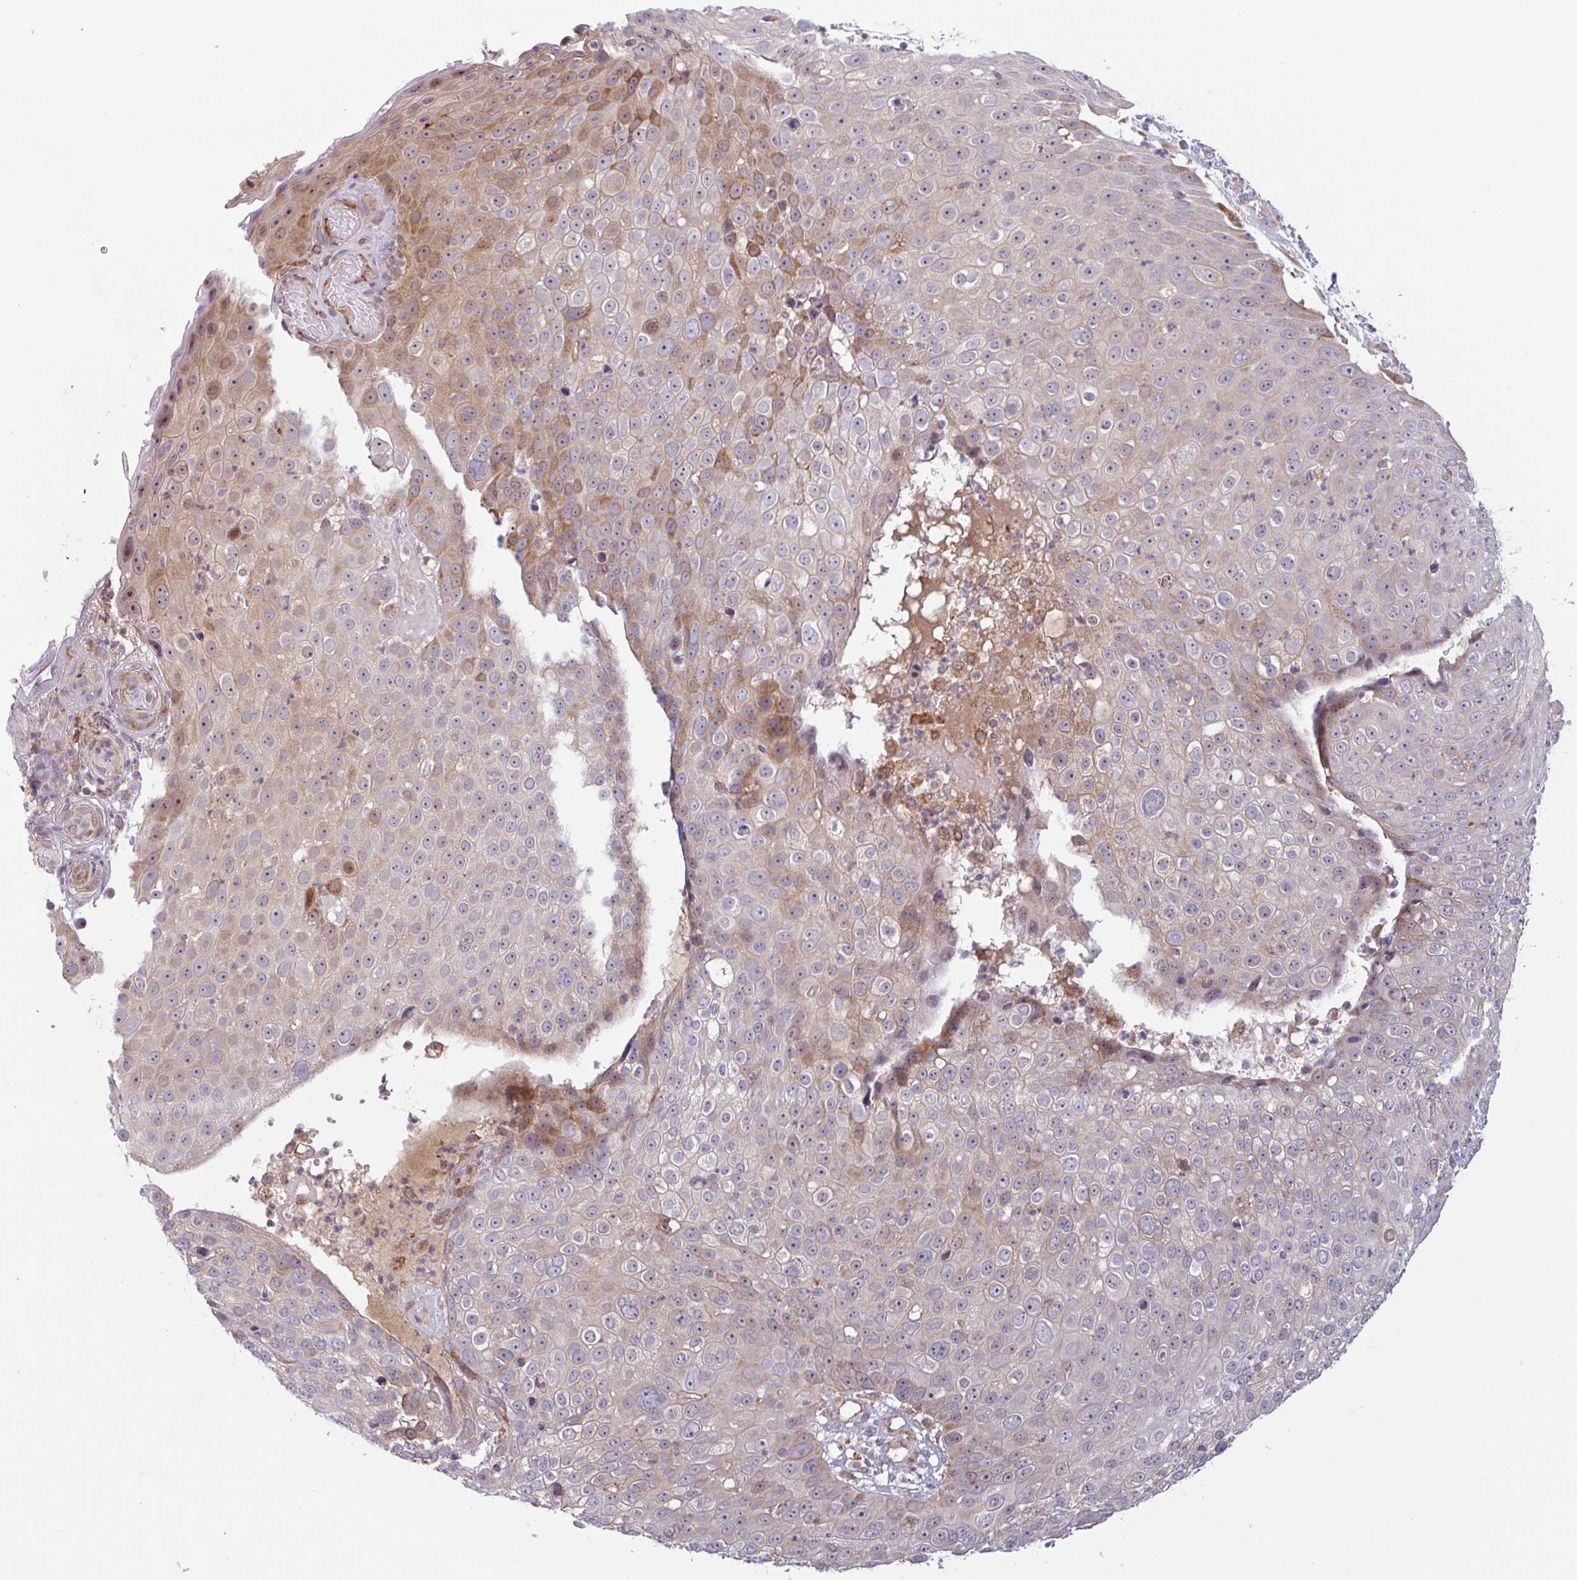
{"staining": {"intensity": "moderate", "quantity": "<25%", "location": "cytoplasmic/membranous"}, "tissue": "skin cancer", "cell_type": "Tumor cells", "image_type": "cancer", "snomed": [{"axis": "morphology", "description": "Squamous cell carcinoma, NOS"}, {"axis": "topography", "description": "Skin"}], "caption": "Tumor cells exhibit low levels of moderate cytoplasmic/membranous expression in approximately <25% of cells in squamous cell carcinoma (skin).", "gene": "RIT1", "patient": {"sex": "male", "age": 71}}